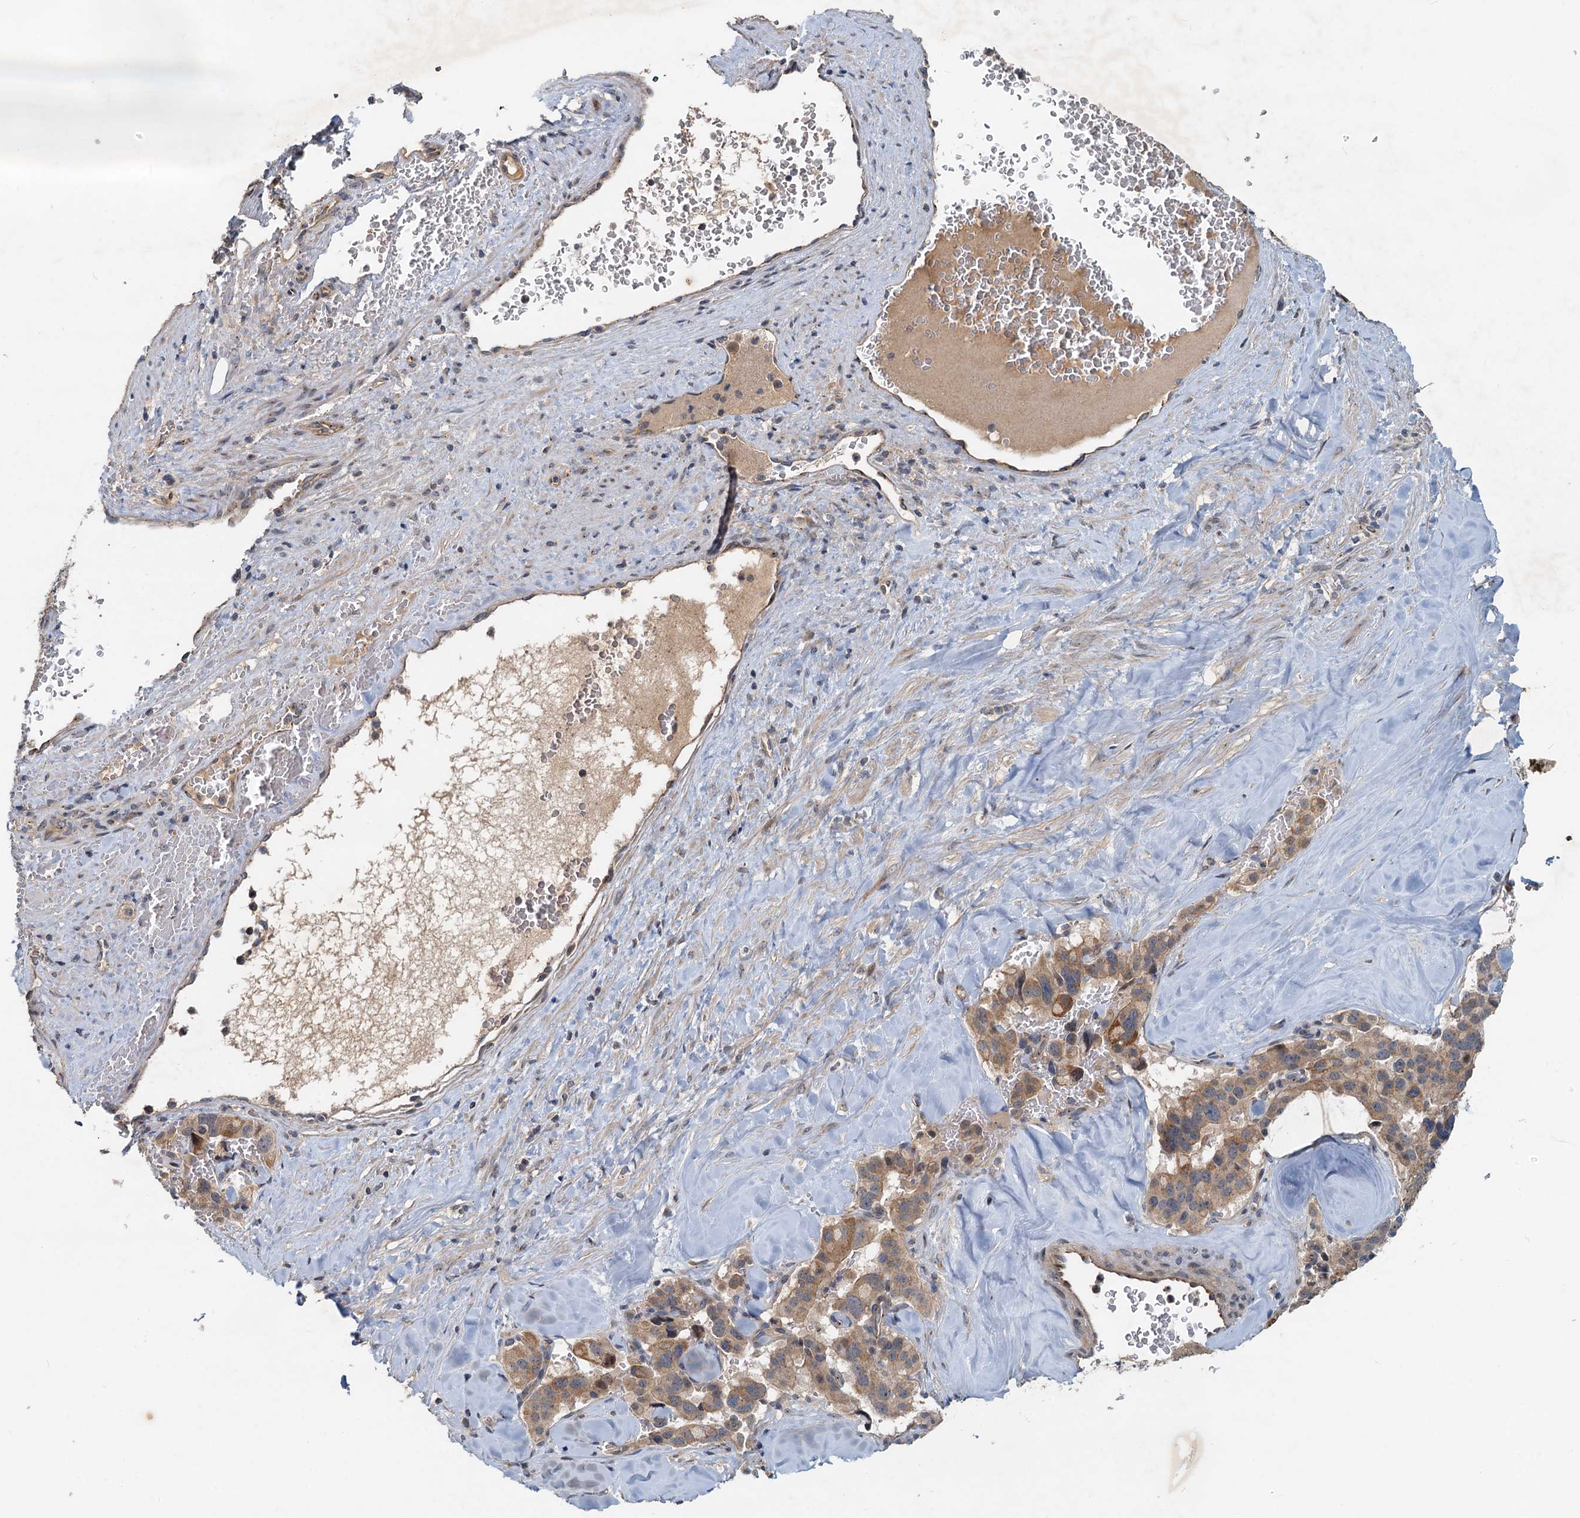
{"staining": {"intensity": "moderate", "quantity": "25%-75%", "location": "cytoplasmic/membranous"}, "tissue": "pancreatic cancer", "cell_type": "Tumor cells", "image_type": "cancer", "snomed": [{"axis": "morphology", "description": "Adenocarcinoma, NOS"}, {"axis": "topography", "description": "Pancreas"}], "caption": "An image of pancreatic cancer (adenocarcinoma) stained for a protein demonstrates moderate cytoplasmic/membranous brown staining in tumor cells. The staining was performed using DAB (3,3'-diaminobenzidine), with brown indicating positive protein expression. Nuclei are stained blue with hematoxylin.", "gene": "CEP68", "patient": {"sex": "male", "age": 65}}